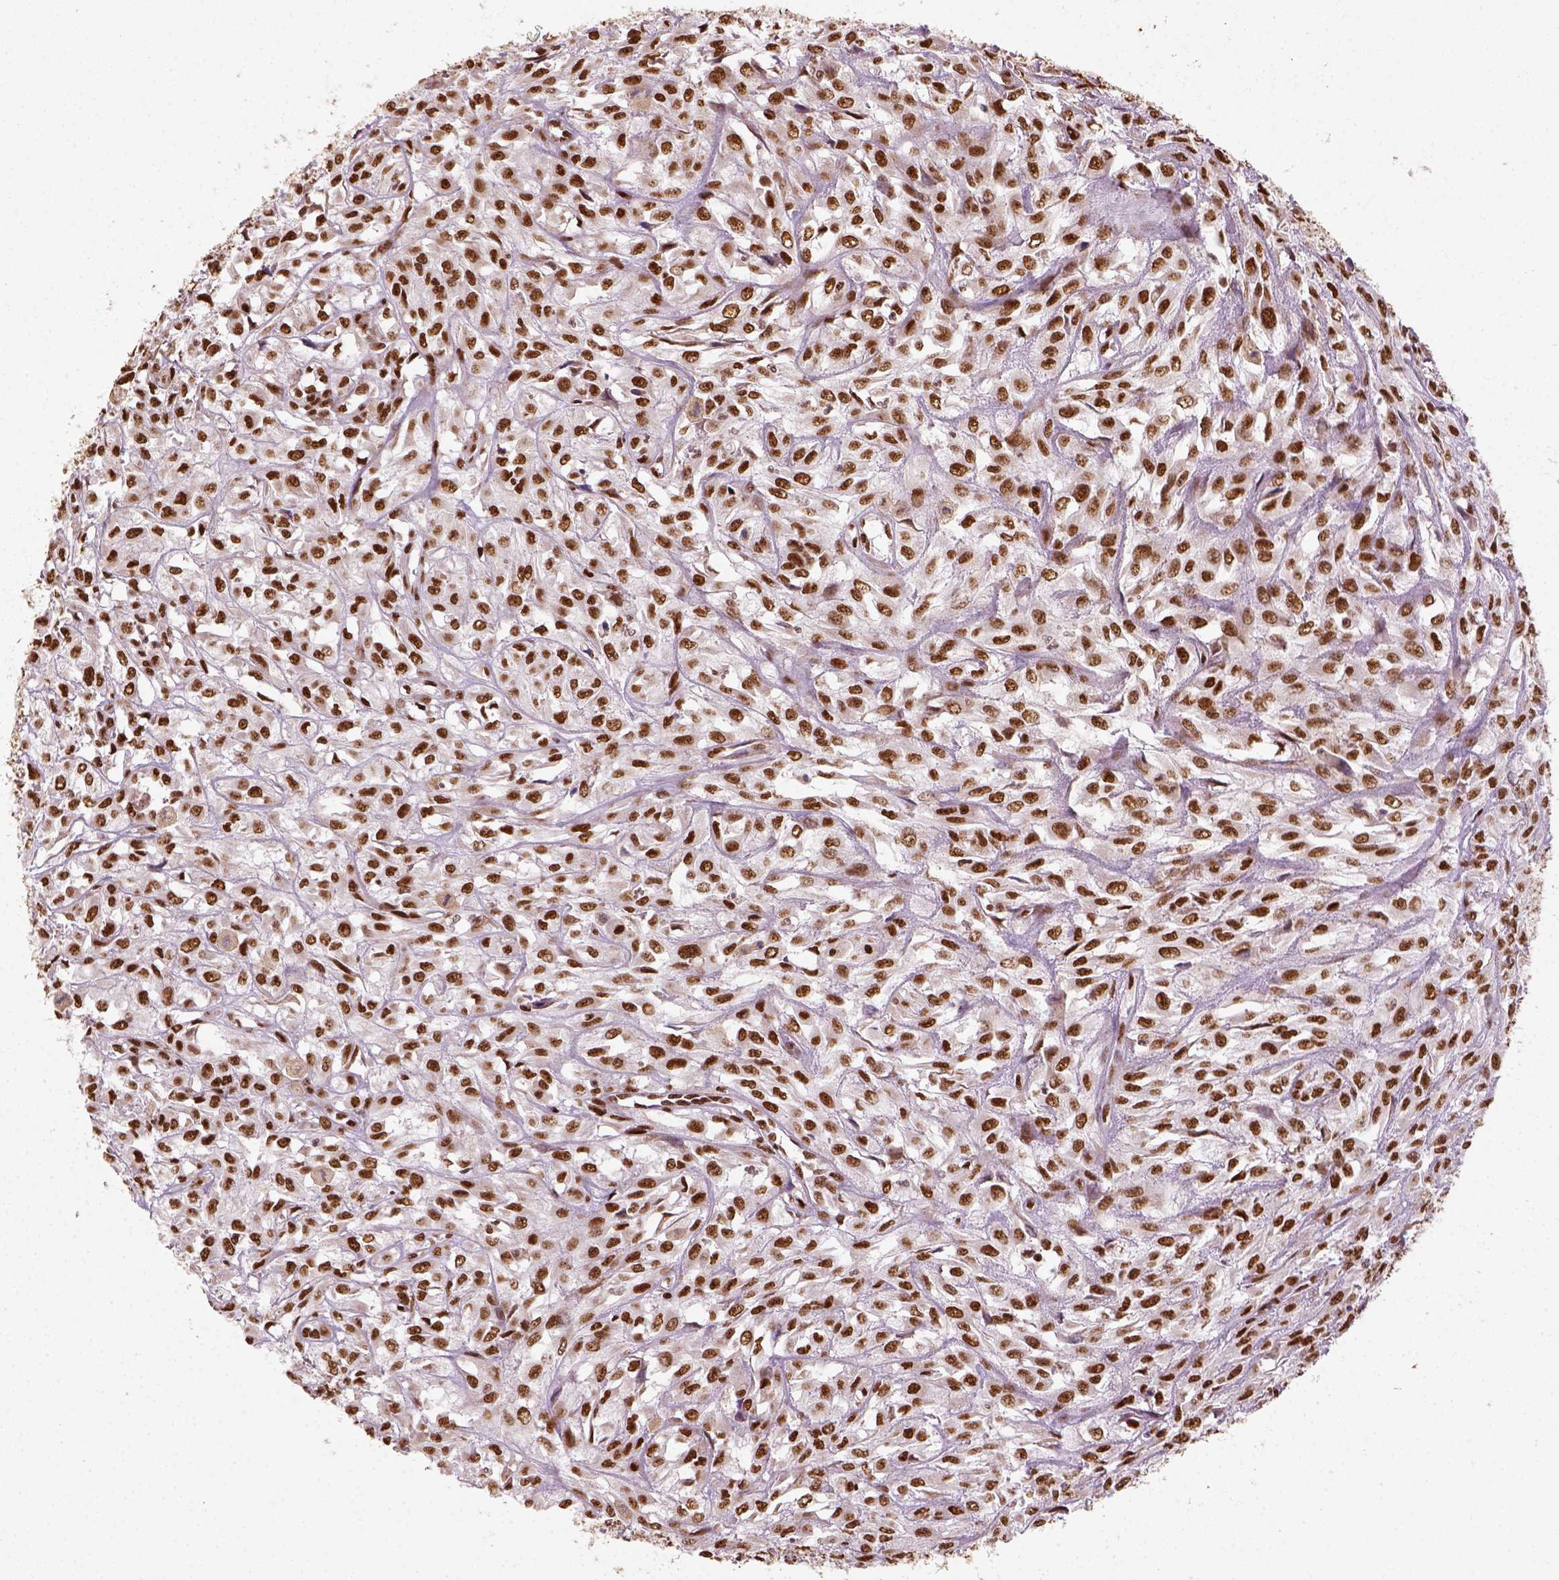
{"staining": {"intensity": "strong", "quantity": ">75%", "location": "nuclear"}, "tissue": "urothelial cancer", "cell_type": "Tumor cells", "image_type": "cancer", "snomed": [{"axis": "morphology", "description": "Urothelial carcinoma, High grade"}, {"axis": "topography", "description": "Urinary bladder"}], "caption": "Brown immunohistochemical staining in human urothelial cancer demonstrates strong nuclear staining in about >75% of tumor cells. Nuclei are stained in blue.", "gene": "CCAR1", "patient": {"sex": "male", "age": 67}}